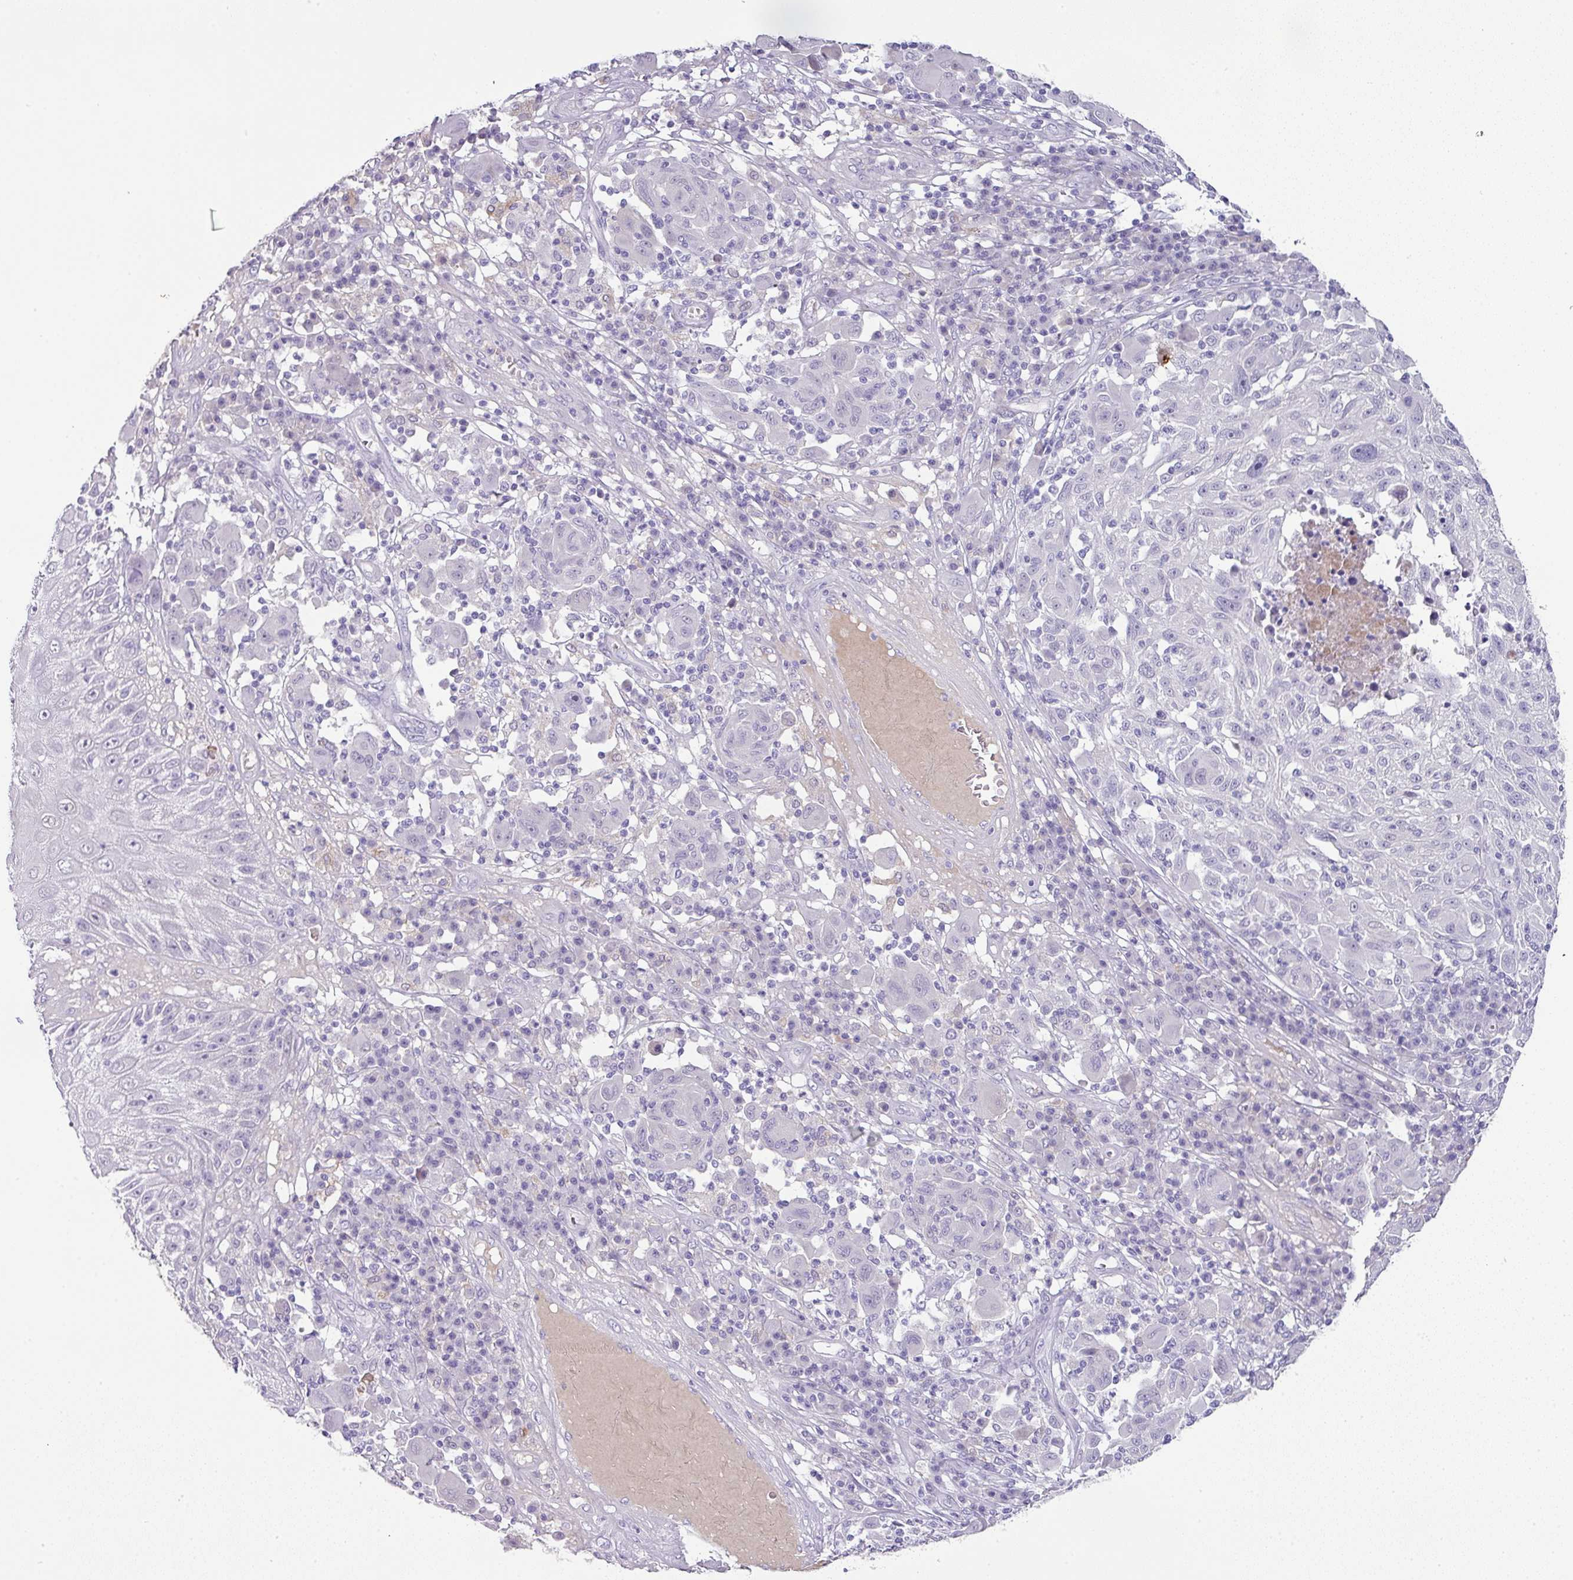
{"staining": {"intensity": "negative", "quantity": "none", "location": "none"}, "tissue": "melanoma", "cell_type": "Tumor cells", "image_type": "cancer", "snomed": [{"axis": "morphology", "description": "Malignant melanoma, NOS"}, {"axis": "topography", "description": "Skin"}], "caption": "An immunohistochemistry histopathology image of malignant melanoma is shown. There is no staining in tumor cells of malignant melanoma. (DAB (3,3'-diaminobenzidine) immunohistochemistry with hematoxylin counter stain).", "gene": "FGF17", "patient": {"sex": "male", "age": 53}}